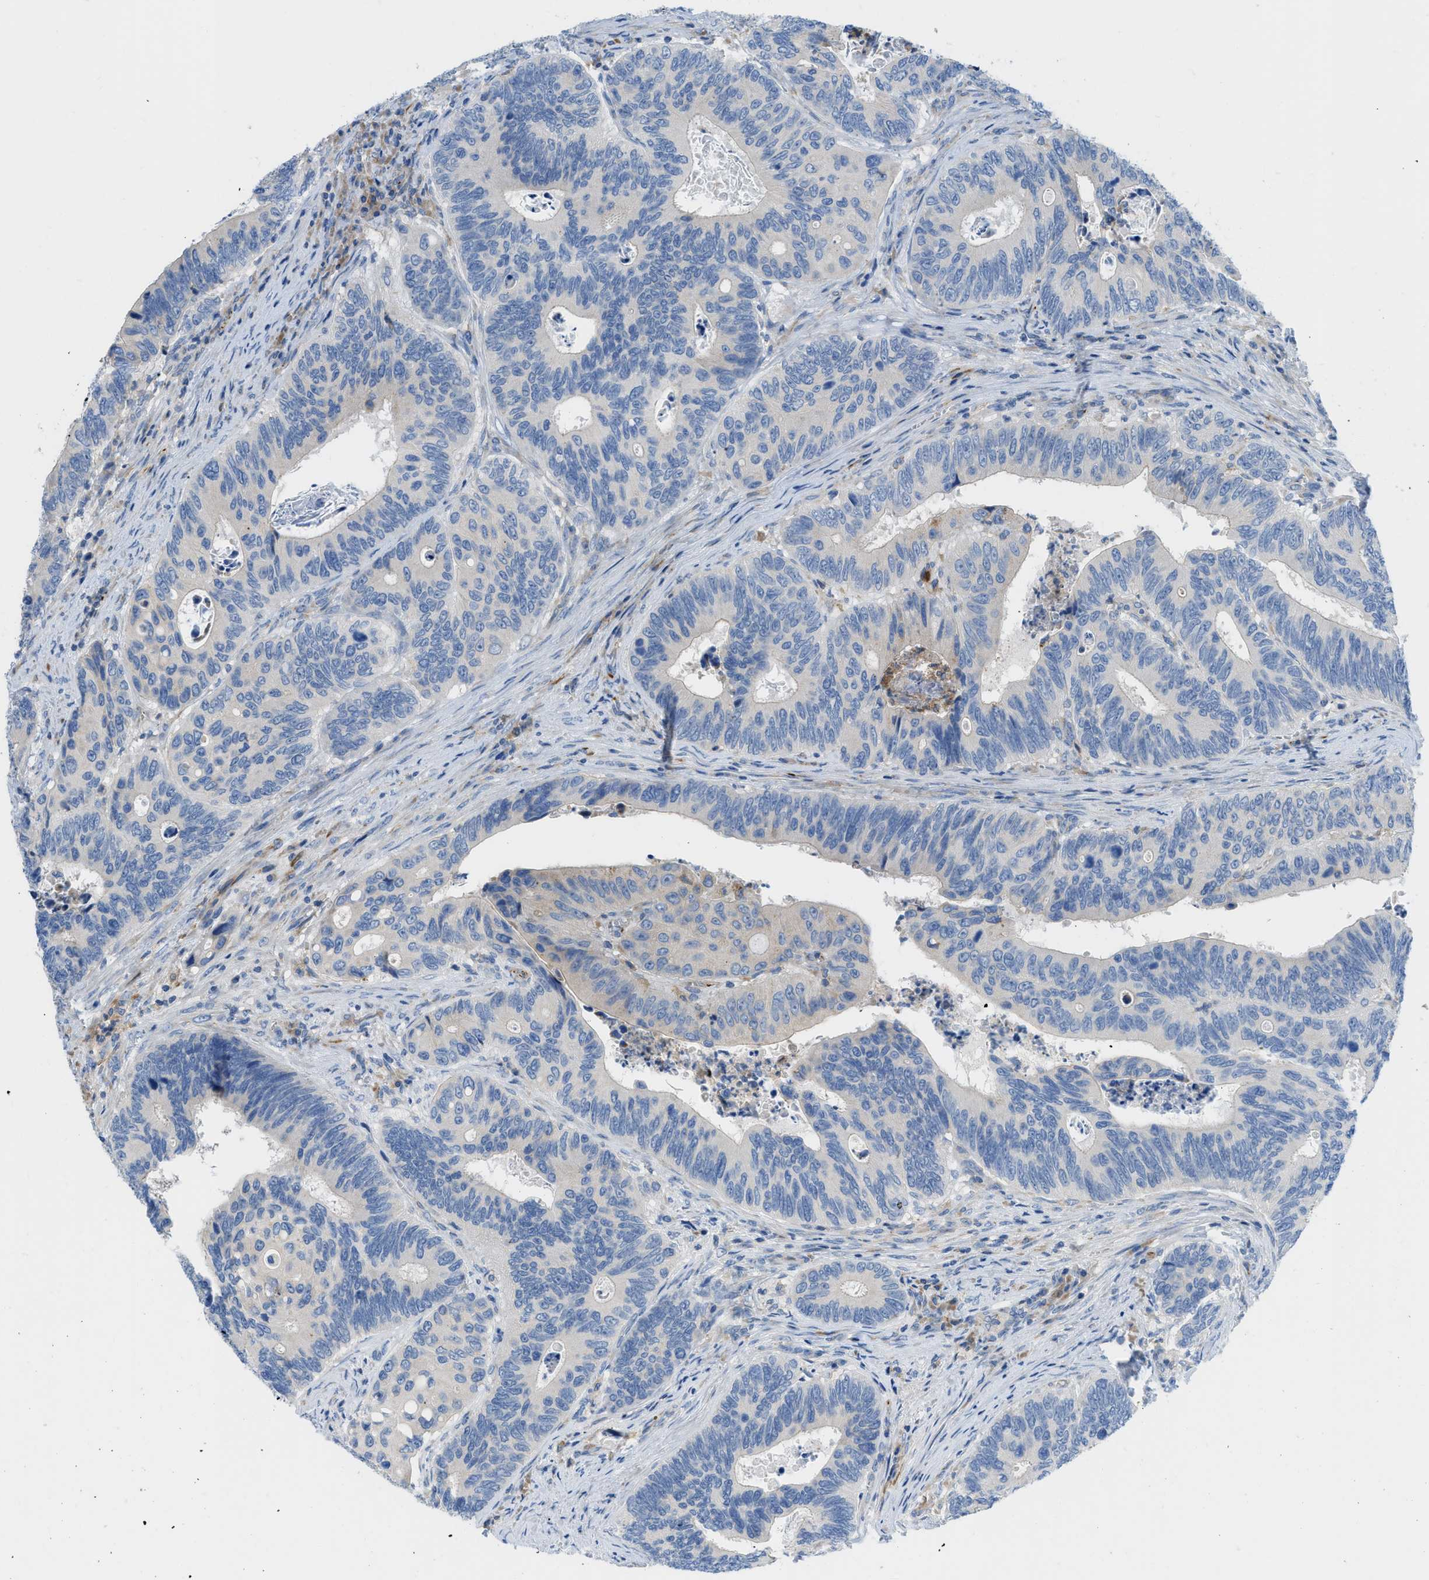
{"staining": {"intensity": "negative", "quantity": "none", "location": "none"}, "tissue": "colorectal cancer", "cell_type": "Tumor cells", "image_type": "cancer", "snomed": [{"axis": "morphology", "description": "Inflammation, NOS"}, {"axis": "morphology", "description": "Adenocarcinoma, NOS"}, {"axis": "topography", "description": "Colon"}], "caption": "An image of human adenocarcinoma (colorectal) is negative for staining in tumor cells. The staining was performed using DAB (3,3'-diaminobenzidine) to visualize the protein expression in brown, while the nuclei were stained in blue with hematoxylin (Magnification: 20x).", "gene": "ZNF831", "patient": {"sex": "male", "age": 72}}